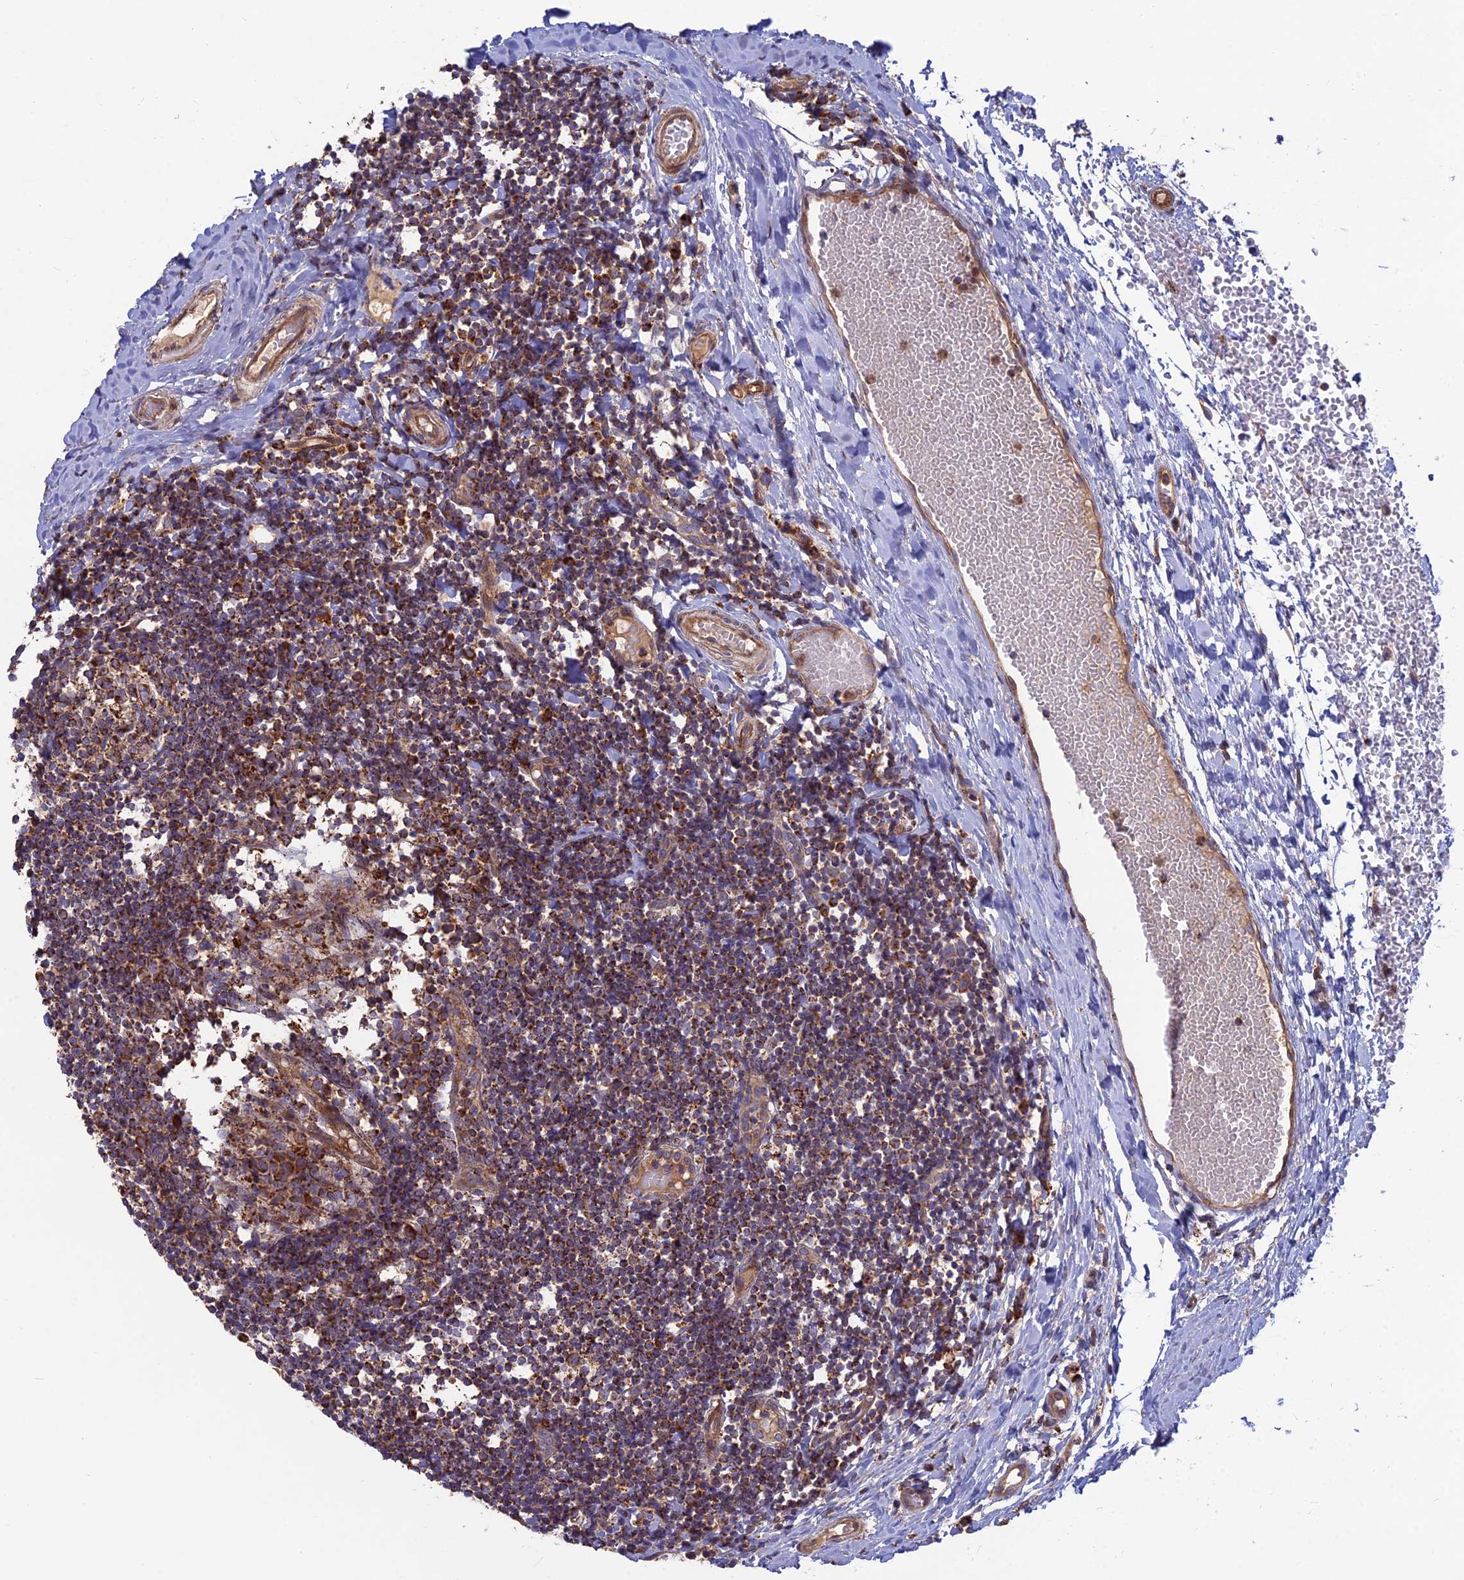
{"staining": {"intensity": "strong", "quantity": "25%-75%", "location": "cytoplasmic/membranous"}, "tissue": "tonsil", "cell_type": "Germinal center cells", "image_type": "normal", "snomed": [{"axis": "morphology", "description": "Normal tissue, NOS"}, {"axis": "topography", "description": "Tonsil"}], "caption": "Immunohistochemical staining of benign human tonsil reveals 25%-75% levels of strong cytoplasmic/membranous protein positivity in about 25%-75% of germinal center cells. (DAB (3,3'-diaminobenzidine) IHC, brown staining for protein, blue staining for nuclei).", "gene": "RIC8B", "patient": {"sex": "female", "age": 19}}